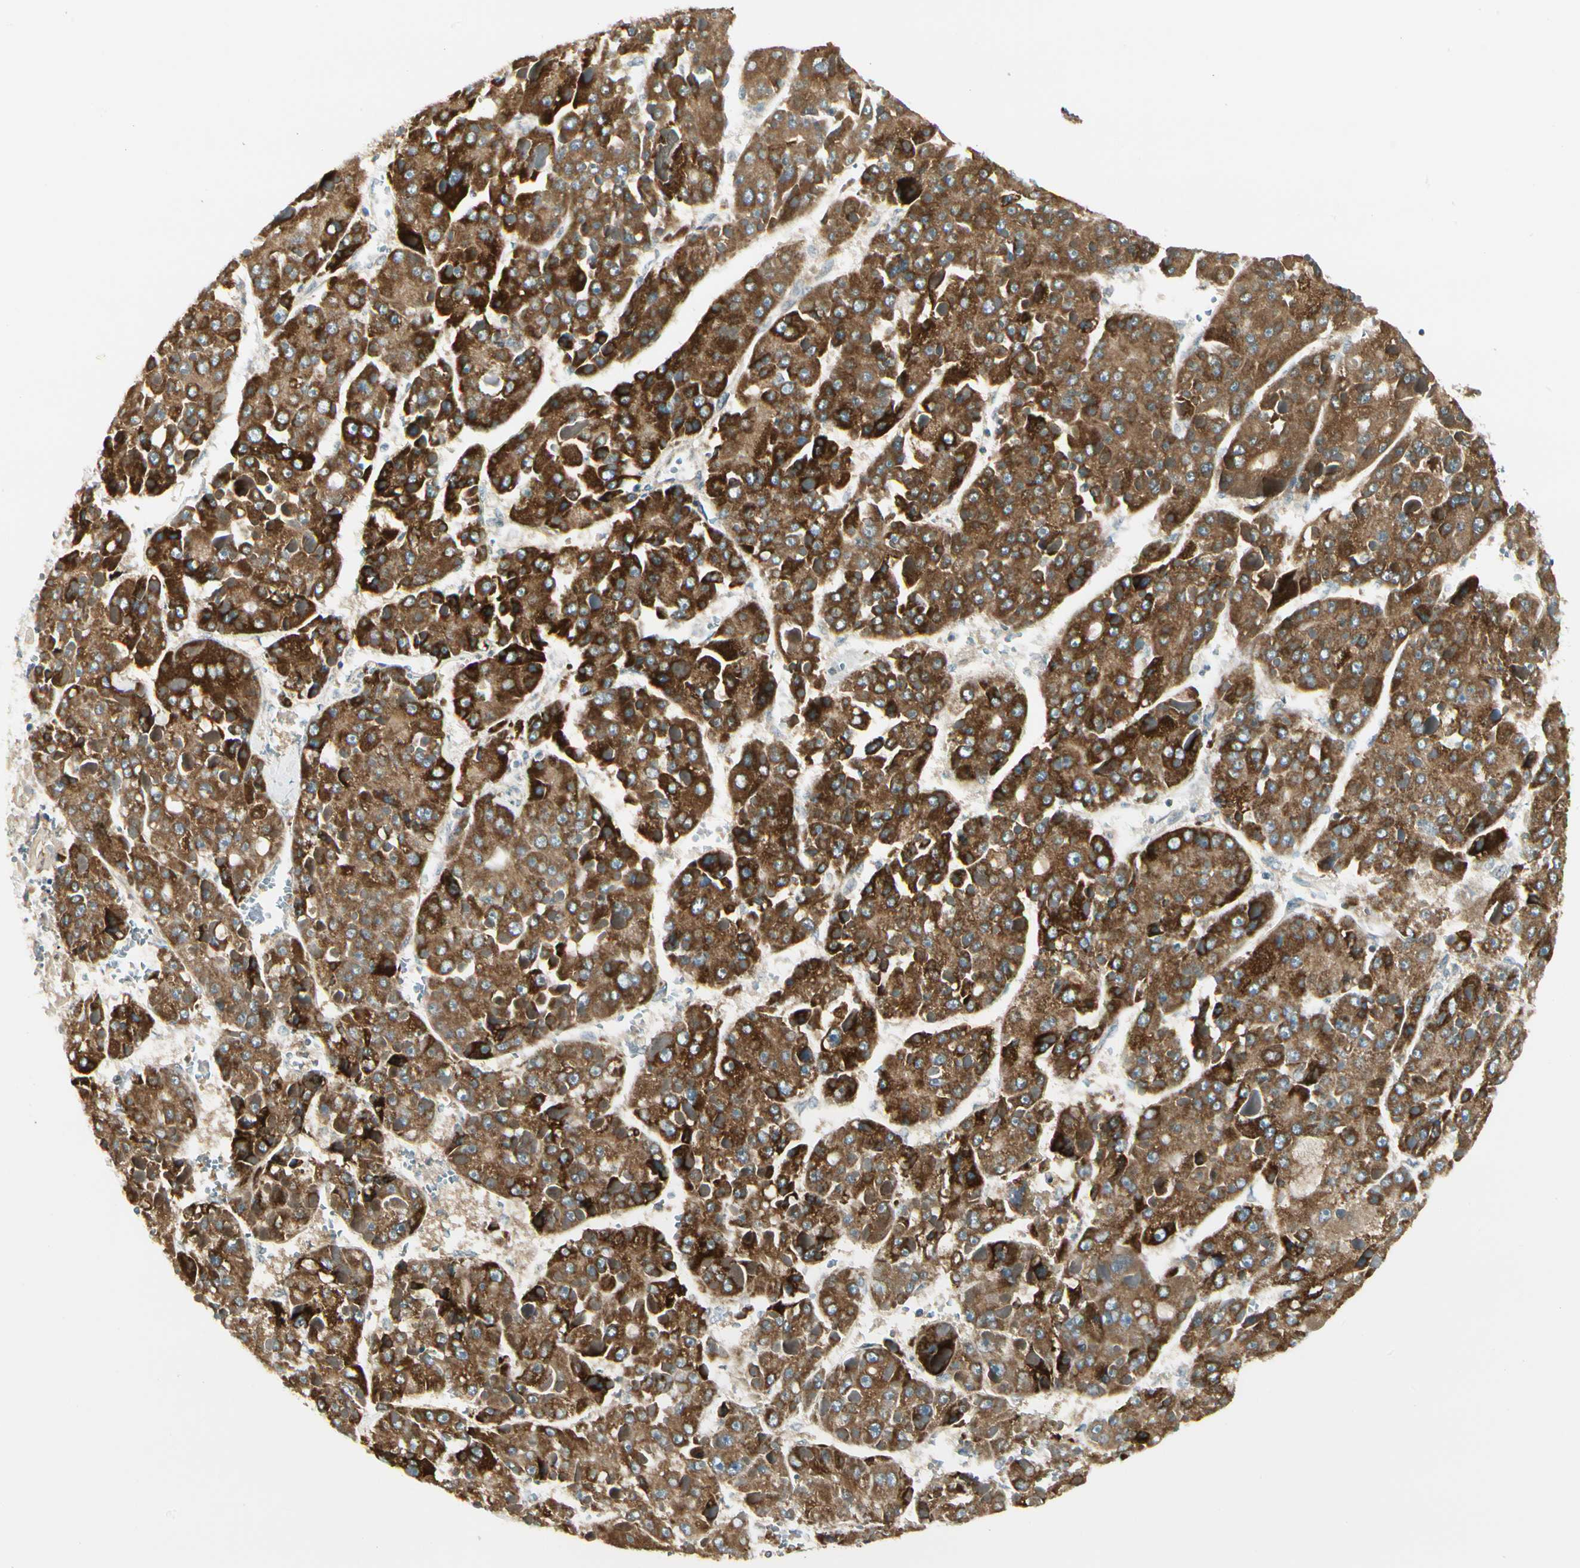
{"staining": {"intensity": "strong", "quantity": ">75%", "location": "cytoplasmic/membranous"}, "tissue": "liver cancer", "cell_type": "Tumor cells", "image_type": "cancer", "snomed": [{"axis": "morphology", "description": "Carcinoma, Hepatocellular, NOS"}, {"axis": "topography", "description": "Liver"}], "caption": "IHC micrograph of neoplastic tissue: liver hepatocellular carcinoma stained using IHC demonstrates high levels of strong protein expression localized specifically in the cytoplasmic/membranous of tumor cells, appearing as a cytoplasmic/membranous brown color.", "gene": "BNIP1", "patient": {"sex": "female", "age": 73}}